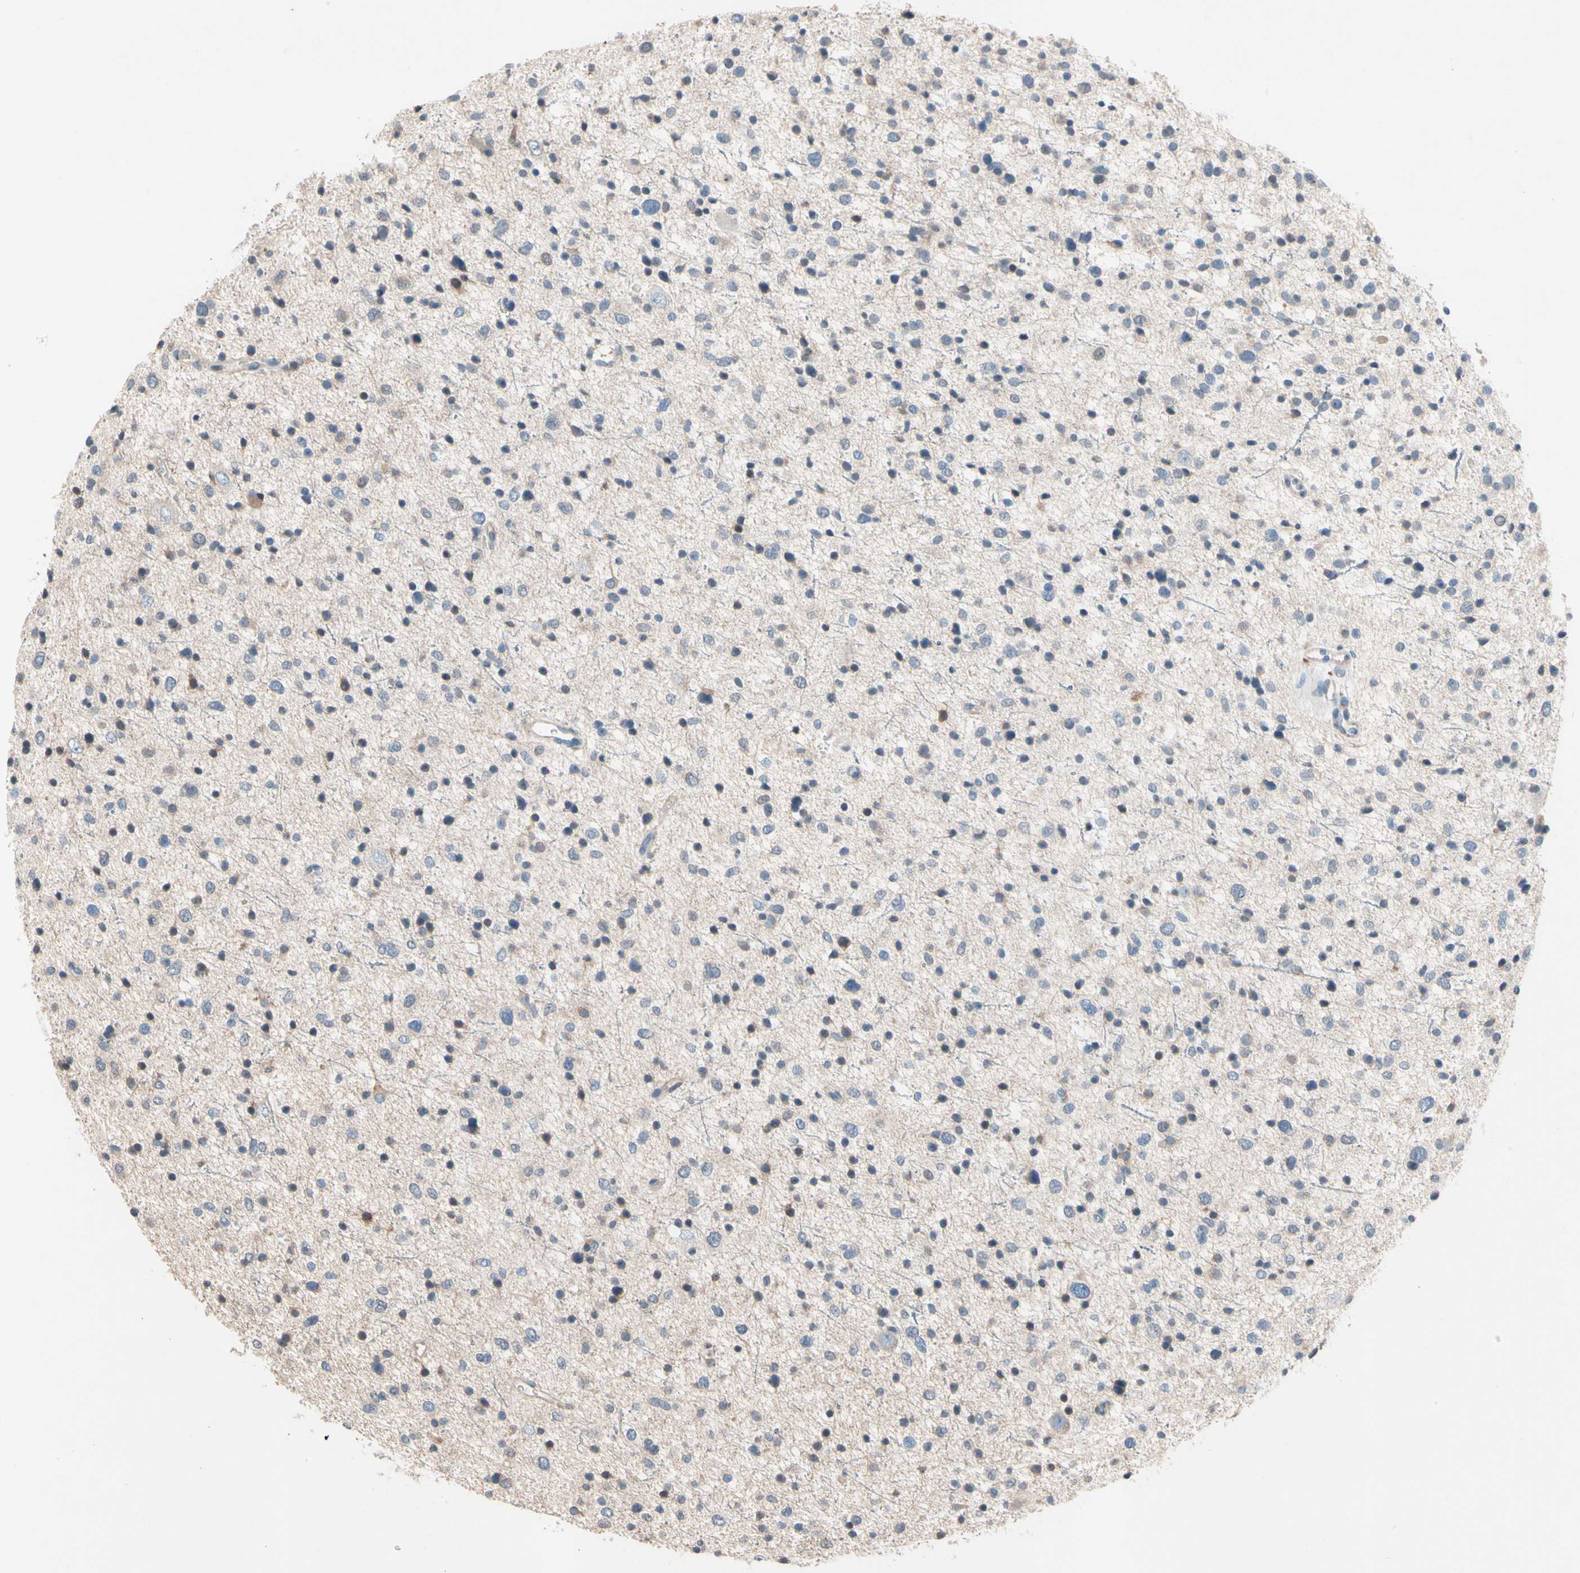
{"staining": {"intensity": "negative", "quantity": "none", "location": "none"}, "tissue": "glioma", "cell_type": "Tumor cells", "image_type": "cancer", "snomed": [{"axis": "morphology", "description": "Glioma, malignant, Low grade"}, {"axis": "topography", "description": "Brain"}], "caption": "A high-resolution micrograph shows immunohistochemistry staining of glioma, which demonstrates no significant positivity in tumor cells. The staining is performed using DAB brown chromogen with nuclei counter-stained in using hematoxylin.", "gene": "PRDX4", "patient": {"sex": "female", "age": 37}}